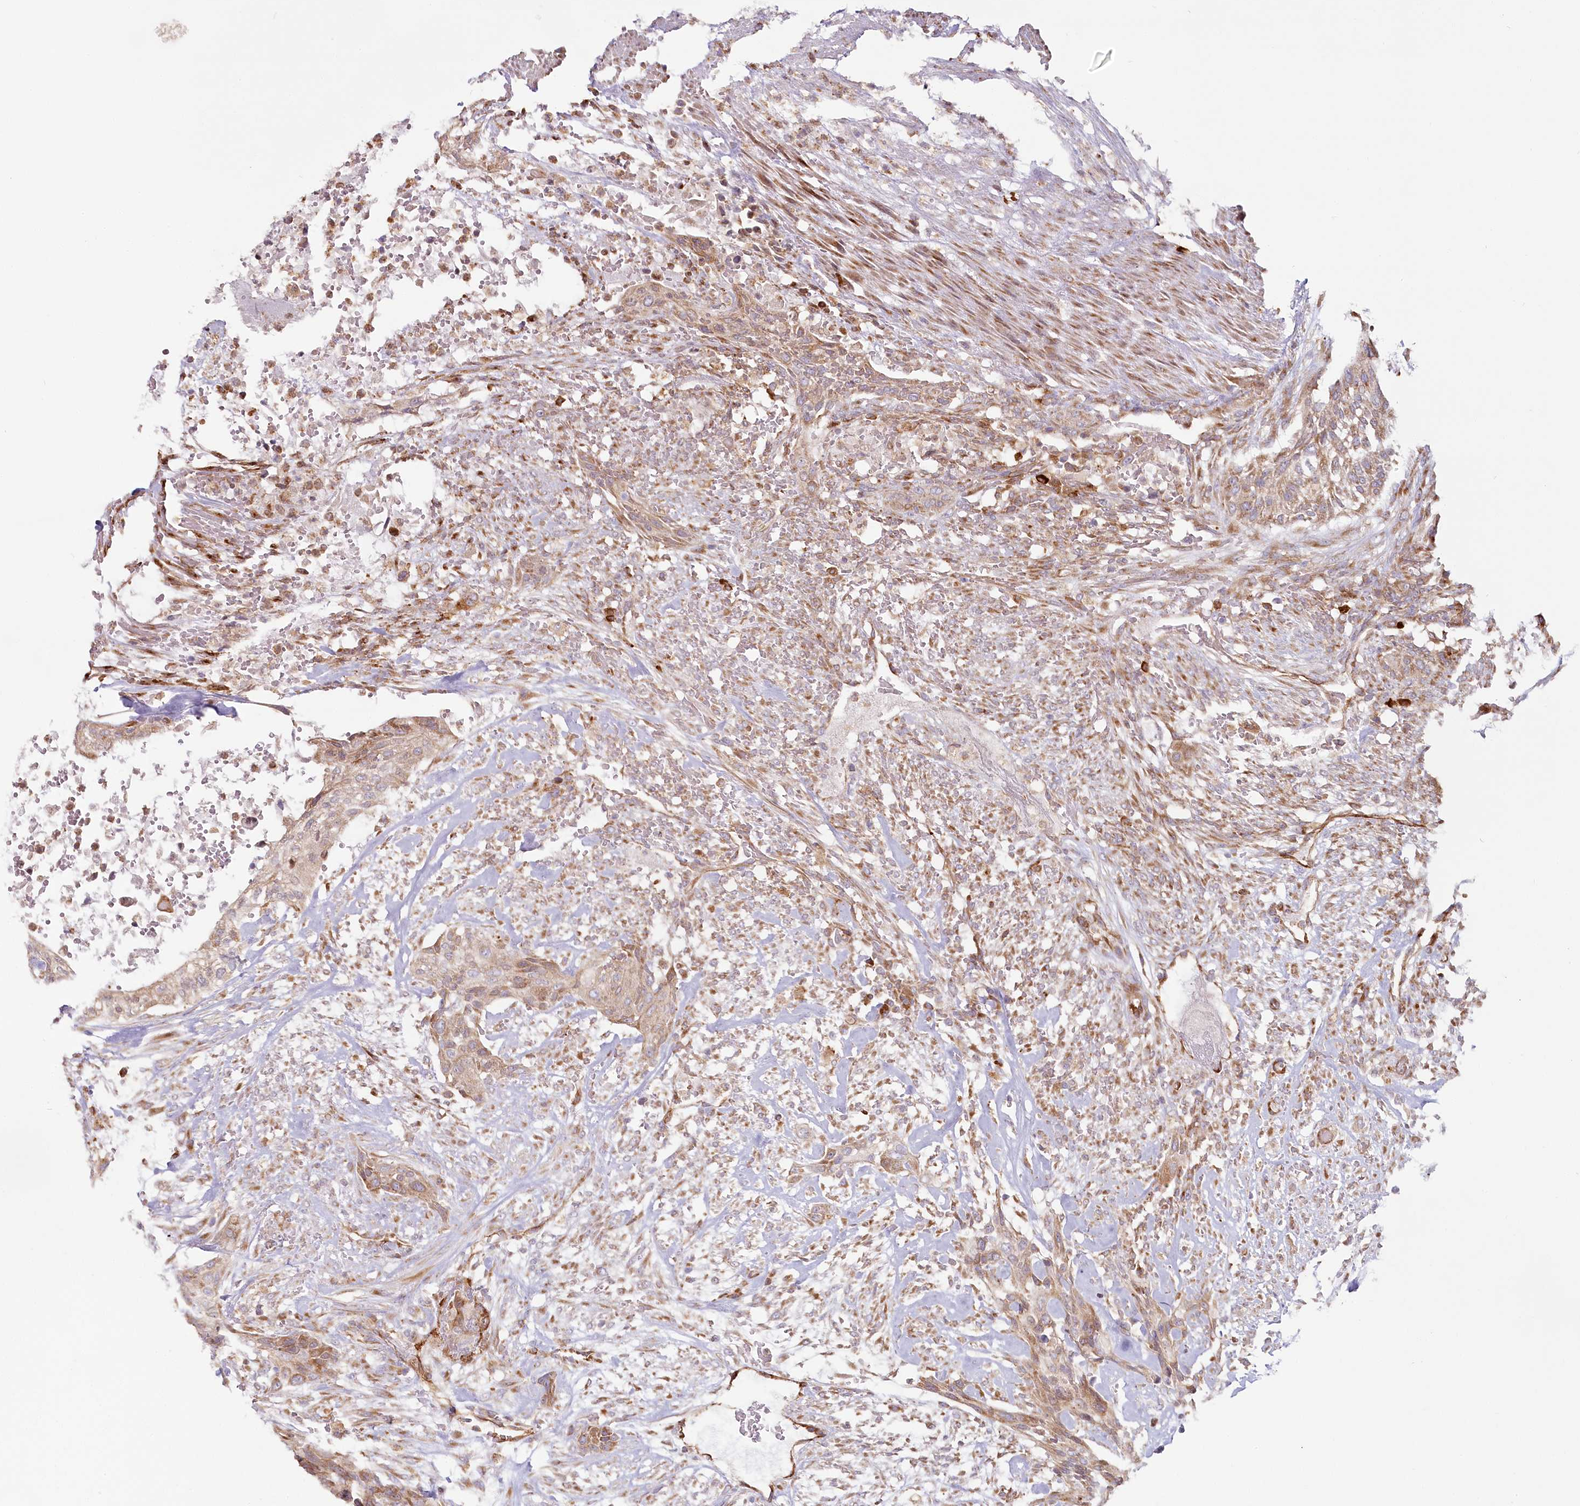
{"staining": {"intensity": "moderate", "quantity": ">75%", "location": "cytoplasmic/membranous"}, "tissue": "urothelial cancer", "cell_type": "Tumor cells", "image_type": "cancer", "snomed": [{"axis": "morphology", "description": "Urothelial carcinoma, High grade"}, {"axis": "topography", "description": "Urinary bladder"}], "caption": "This is a histology image of immunohistochemistry staining of high-grade urothelial carcinoma, which shows moderate positivity in the cytoplasmic/membranous of tumor cells.", "gene": "HARS2", "patient": {"sex": "male", "age": 35}}